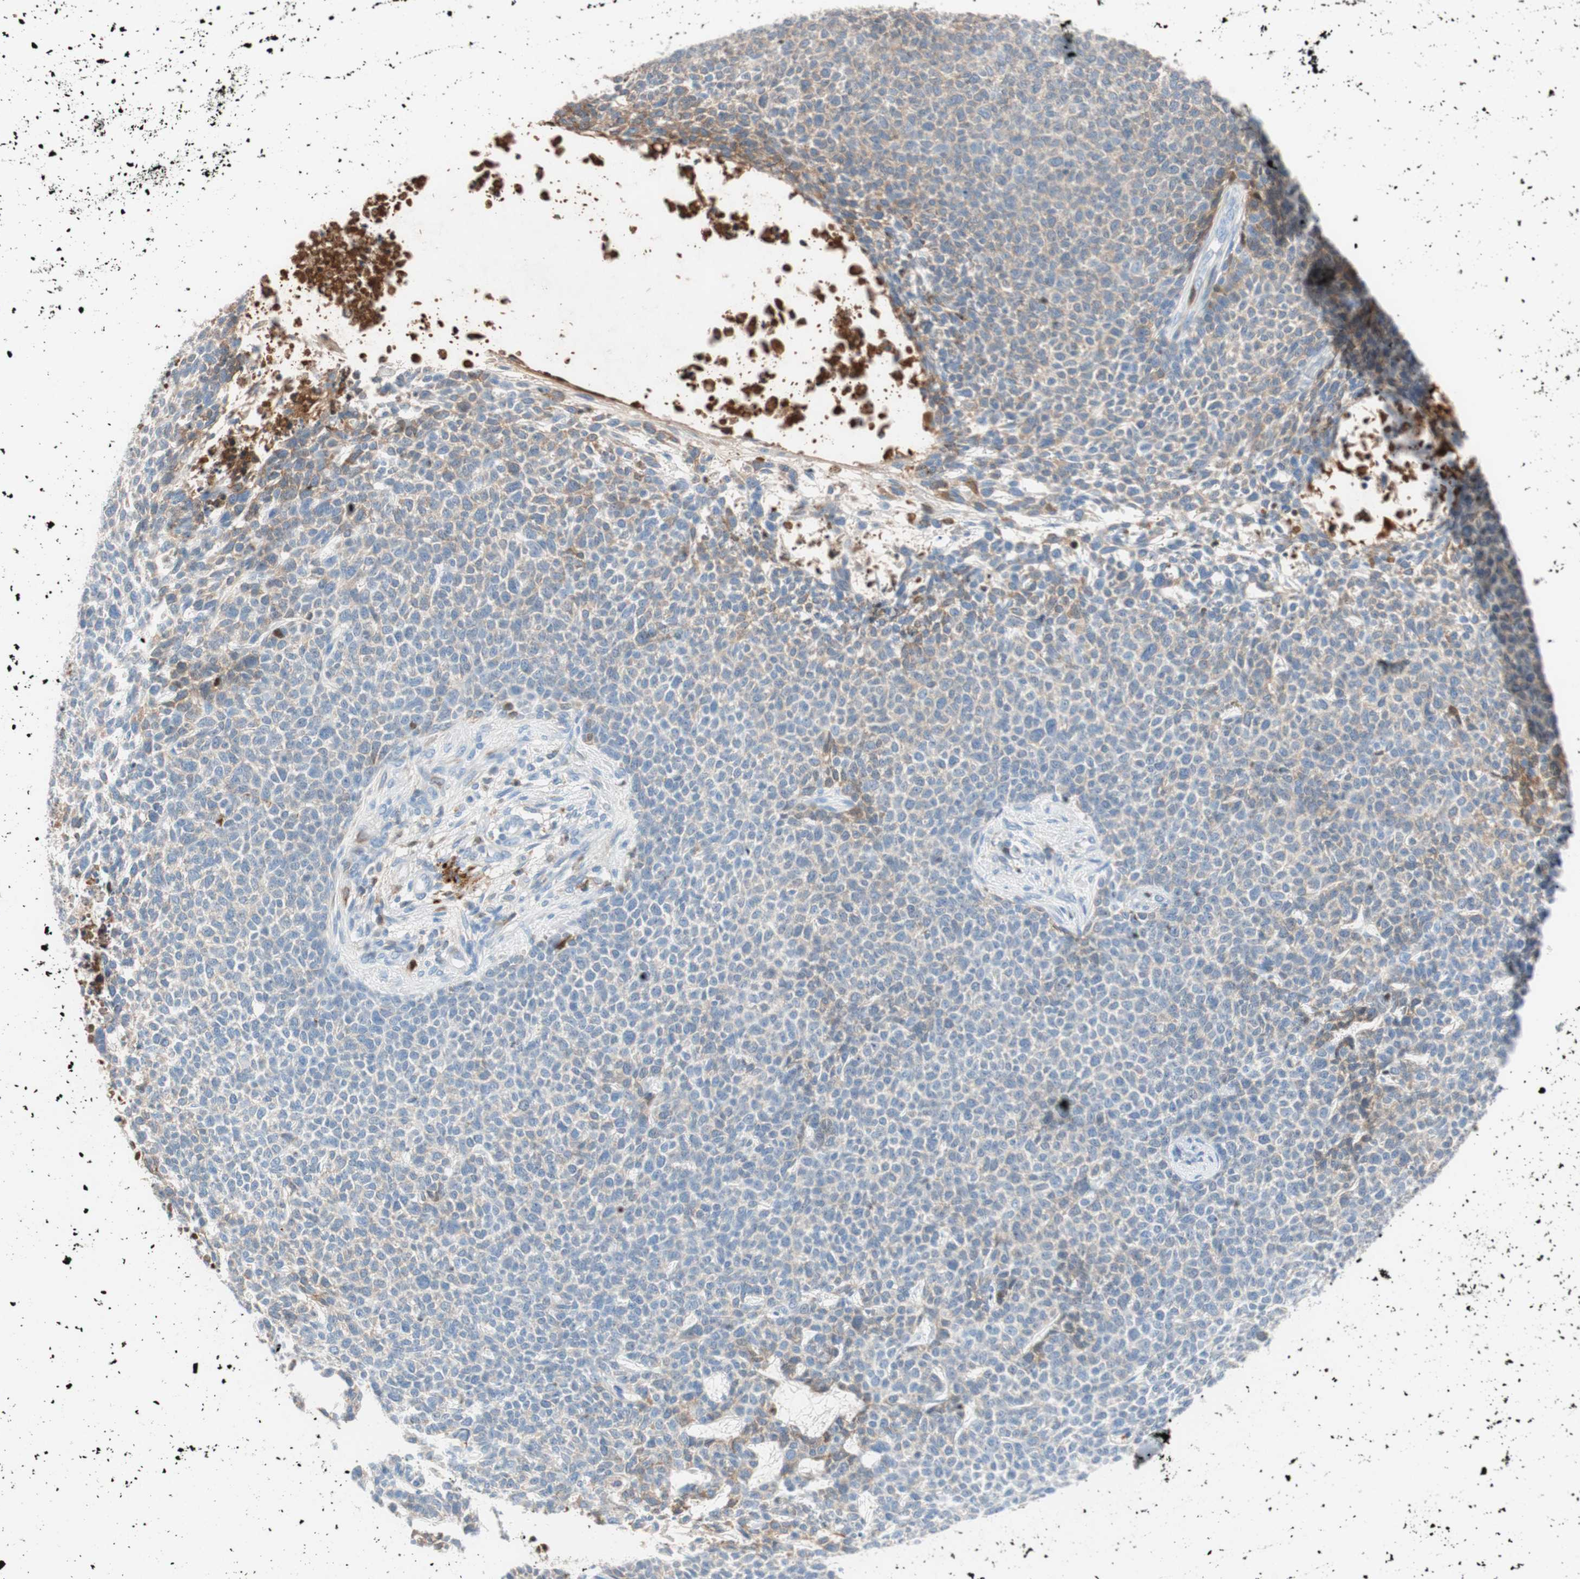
{"staining": {"intensity": "negative", "quantity": "none", "location": "none"}, "tissue": "skin cancer", "cell_type": "Tumor cells", "image_type": "cancer", "snomed": [{"axis": "morphology", "description": "Basal cell carcinoma"}, {"axis": "topography", "description": "Skin"}], "caption": "This is an IHC histopathology image of skin basal cell carcinoma. There is no expression in tumor cells.", "gene": "RBP4", "patient": {"sex": "female", "age": 84}}